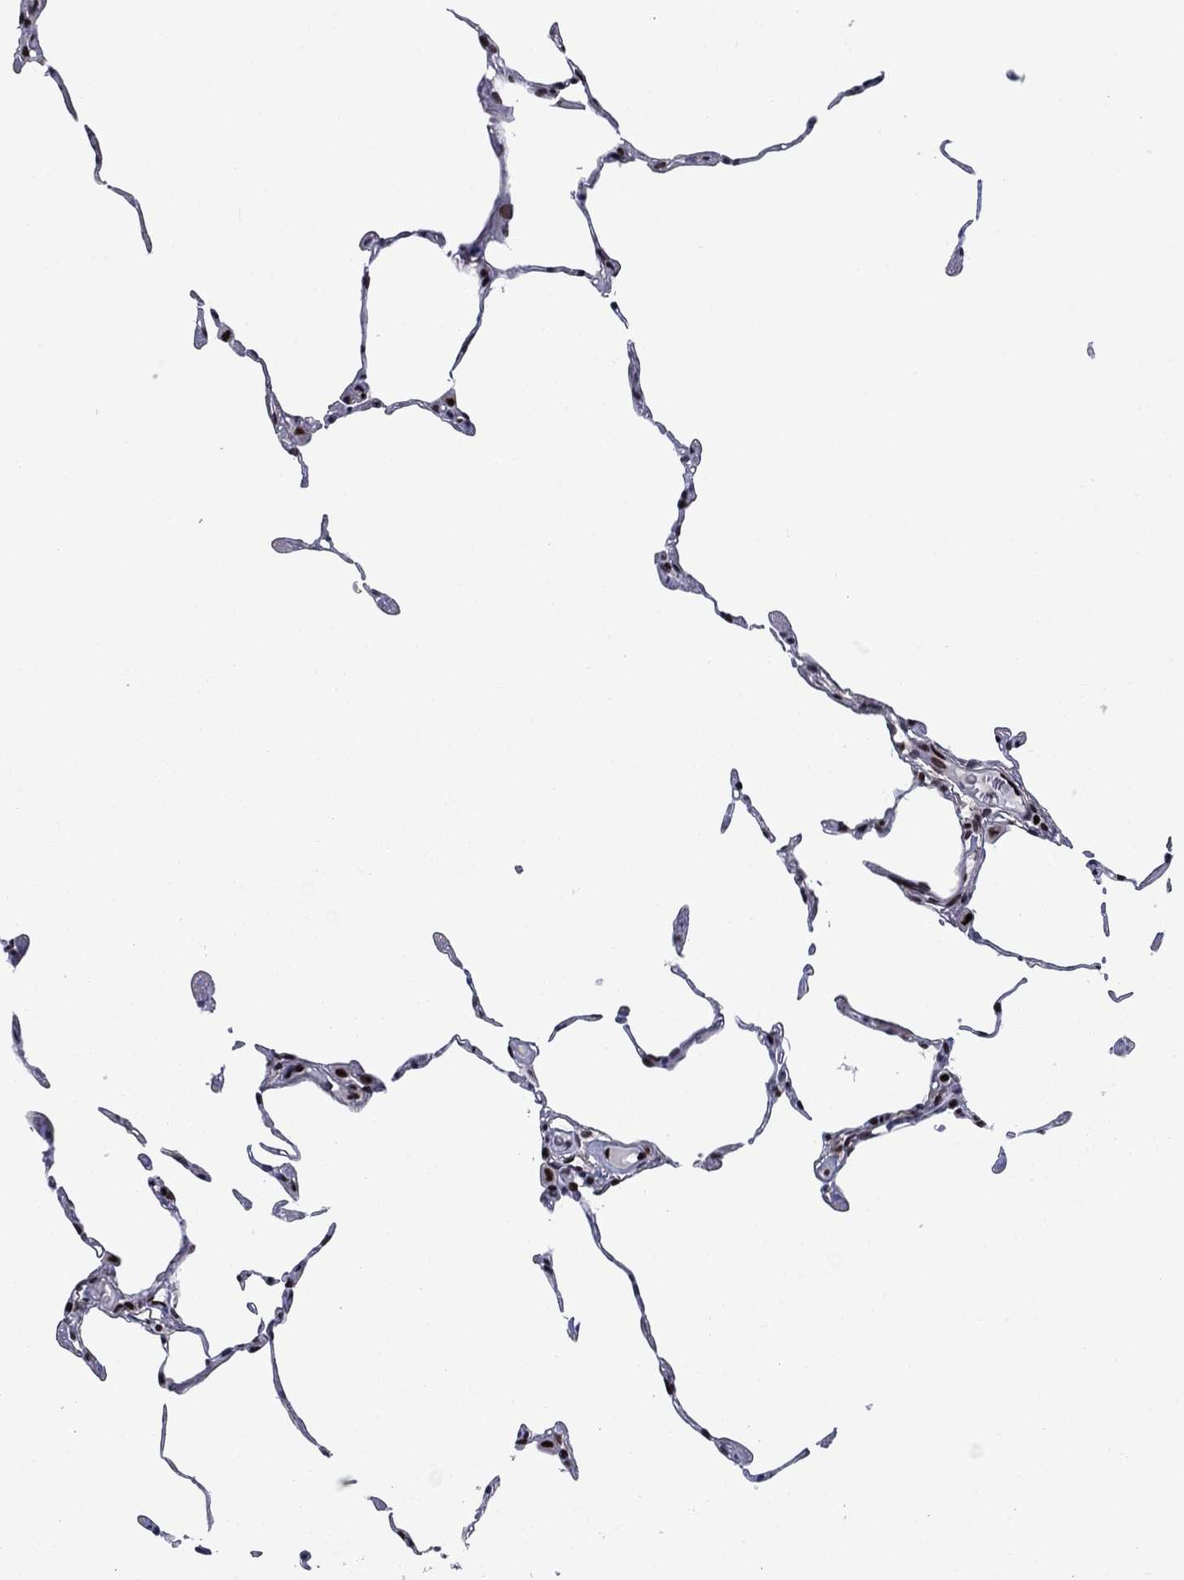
{"staining": {"intensity": "strong", "quantity": "25%-75%", "location": "nuclear"}, "tissue": "lung", "cell_type": "Alveolar cells", "image_type": "normal", "snomed": [{"axis": "morphology", "description": "Normal tissue, NOS"}, {"axis": "topography", "description": "Lung"}], "caption": "Human lung stained for a protein (brown) demonstrates strong nuclear positive positivity in approximately 25%-75% of alveolar cells.", "gene": "RPRD1B", "patient": {"sex": "female", "age": 57}}